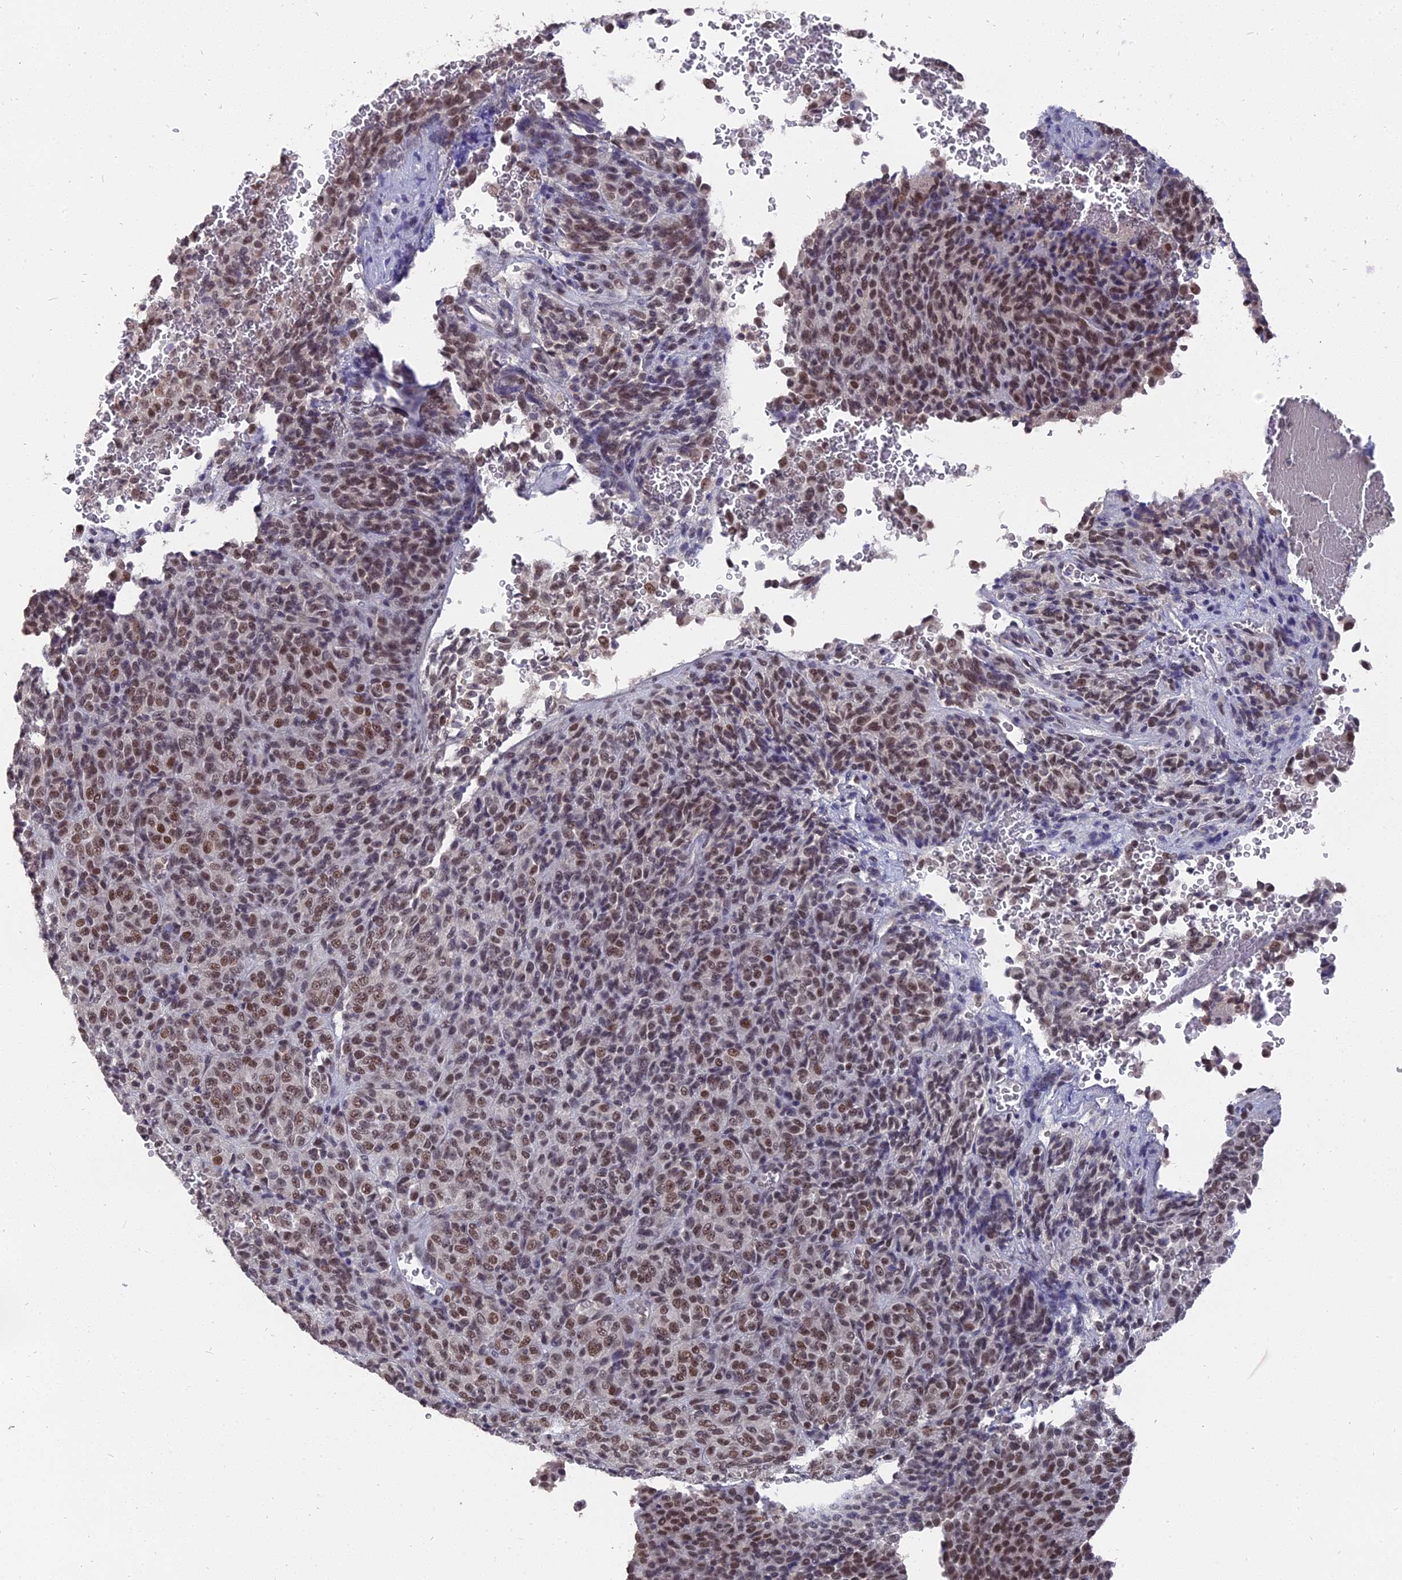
{"staining": {"intensity": "moderate", "quantity": ">75%", "location": "nuclear"}, "tissue": "melanoma", "cell_type": "Tumor cells", "image_type": "cancer", "snomed": [{"axis": "morphology", "description": "Malignant melanoma, Metastatic site"}, {"axis": "topography", "description": "Brain"}], "caption": "Malignant melanoma (metastatic site) stained with IHC demonstrates moderate nuclear staining in about >75% of tumor cells.", "gene": "NR1H3", "patient": {"sex": "female", "age": 56}}